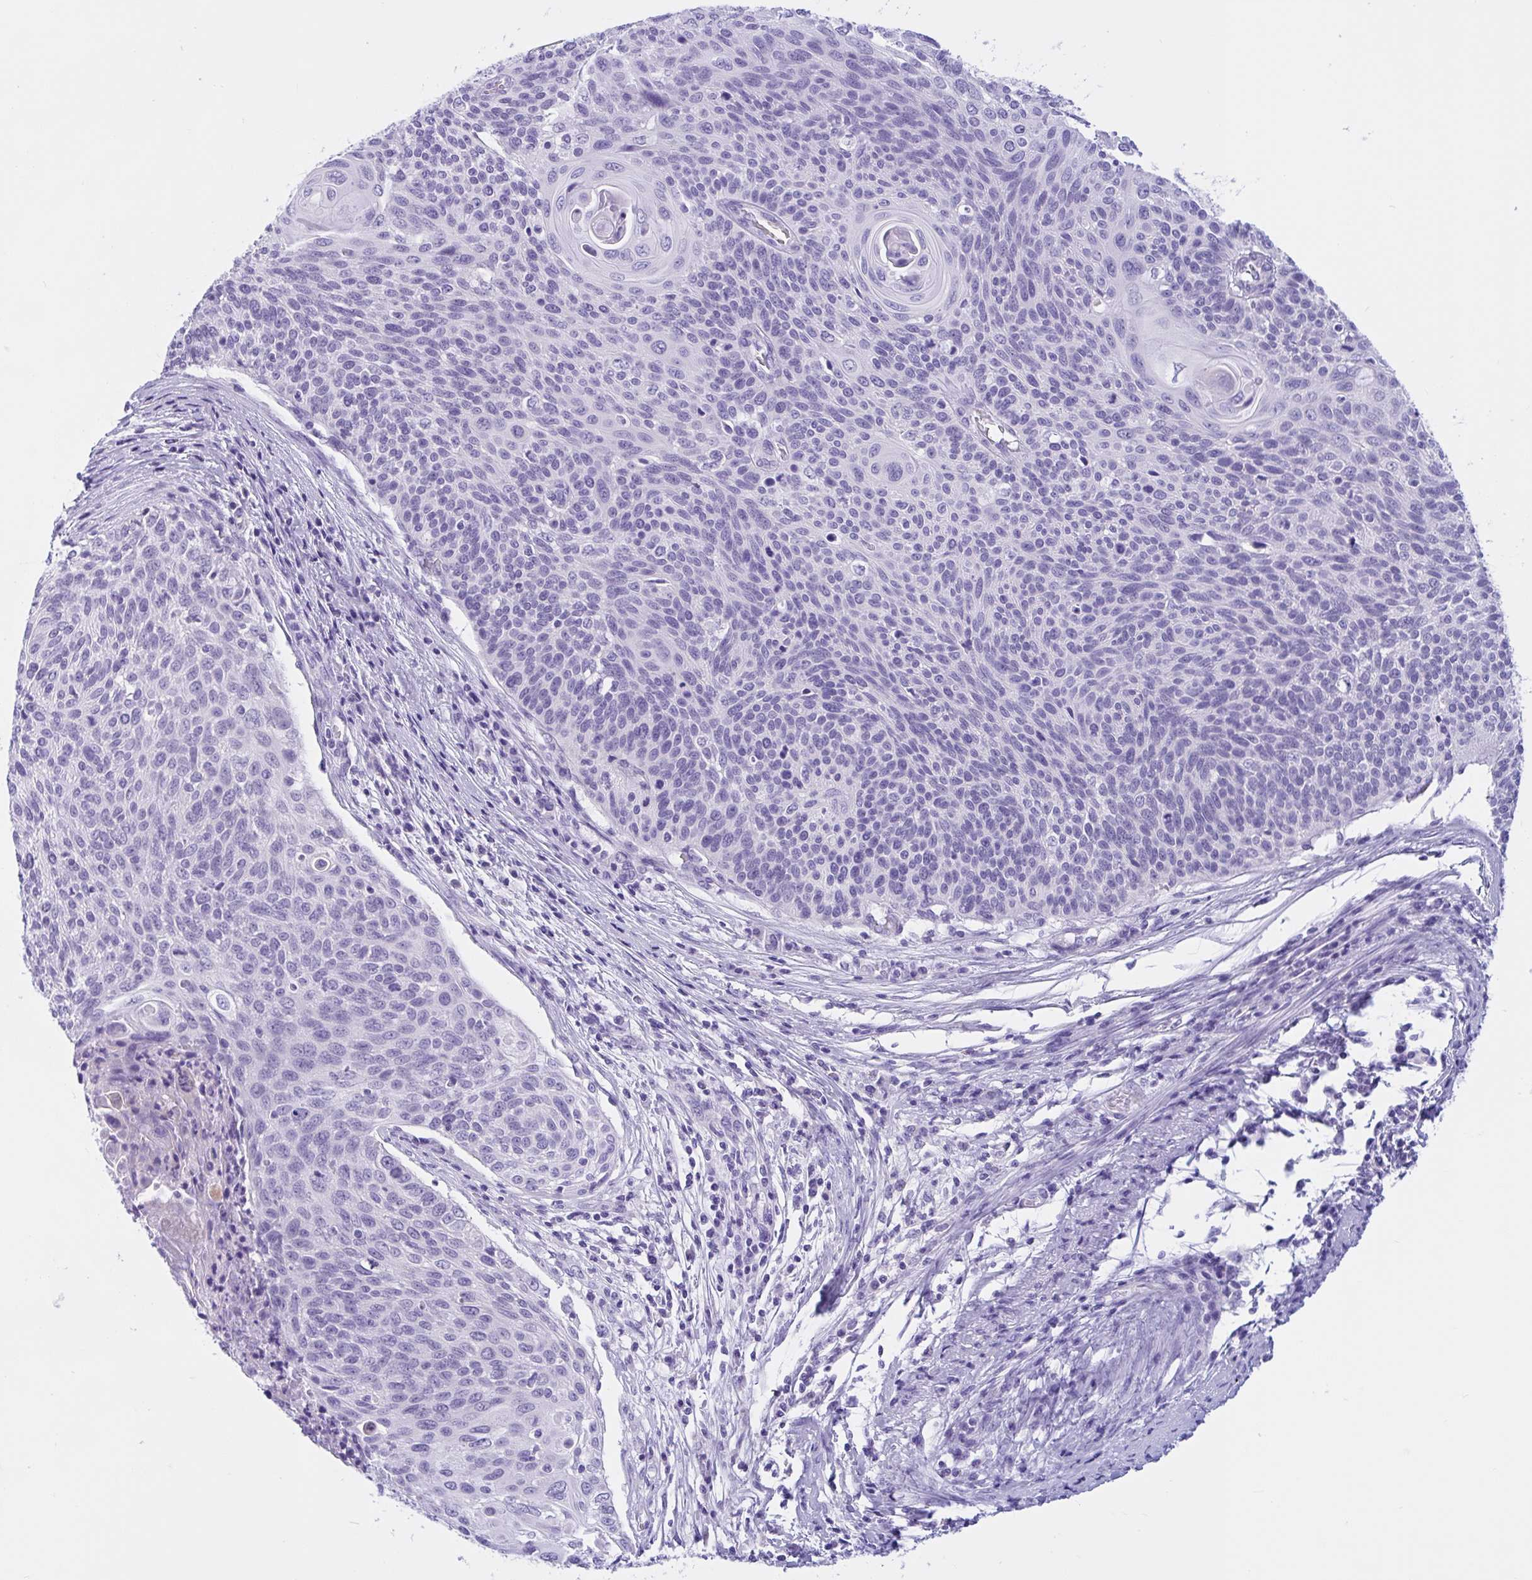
{"staining": {"intensity": "negative", "quantity": "none", "location": "none"}, "tissue": "cervical cancer", "cell_type": "Tumor cells", "image_type": "cancer", "snomed": [{"axis": "morphology", "description": "Squamous cell carcinoma, NOS"}, {"axis": "topography", "description": "Cervix"}], "caption": "The histopathology image demonstrates no significant positivity in tumor cells of cervical cancer. (Brightfield microscopy of DAB (3,3'-diaminobenzidine) IHC at high magnification).", "gene": "ZNF319", "patient": {"sex": "female", "age": 31}}